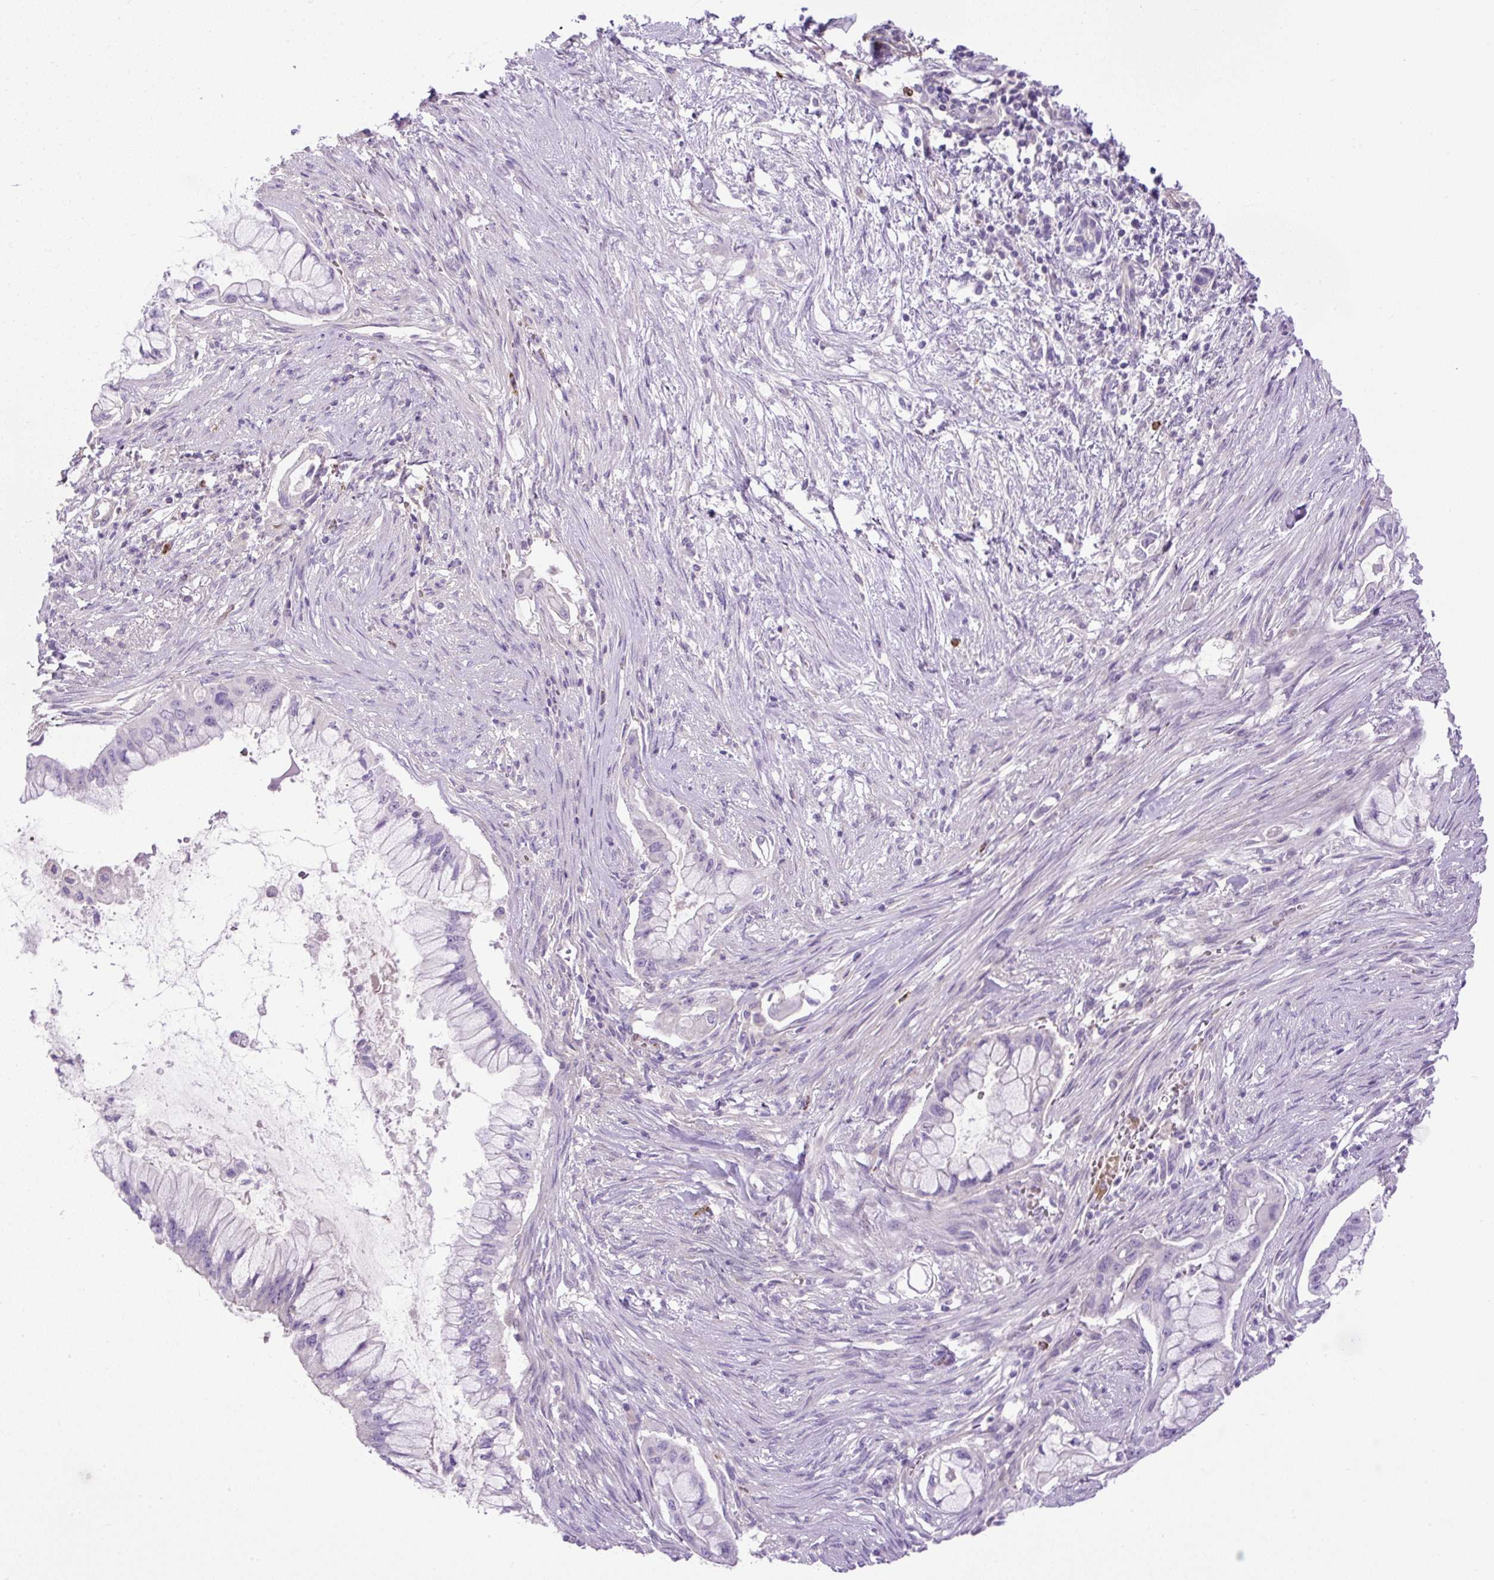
{"staining": {"intensity": "negative", "quantity": "none", "location": "none"}, "tissue": "pancreatic cancer", "cell_type": "Tumor cells", "image_type": "cancer", "snomed": [{"axis": "morphology", "description": "Adenocarcinoma, NOS"}, {"axis": "topography", "description": "Pancreas"}], "caption": "This is an immunohistochemistry (IHC) image of pancreatic cancer. There is no expression in tumor cells.", "gene": "VWA7", "patient": {"sex": "male", "age": 48}}